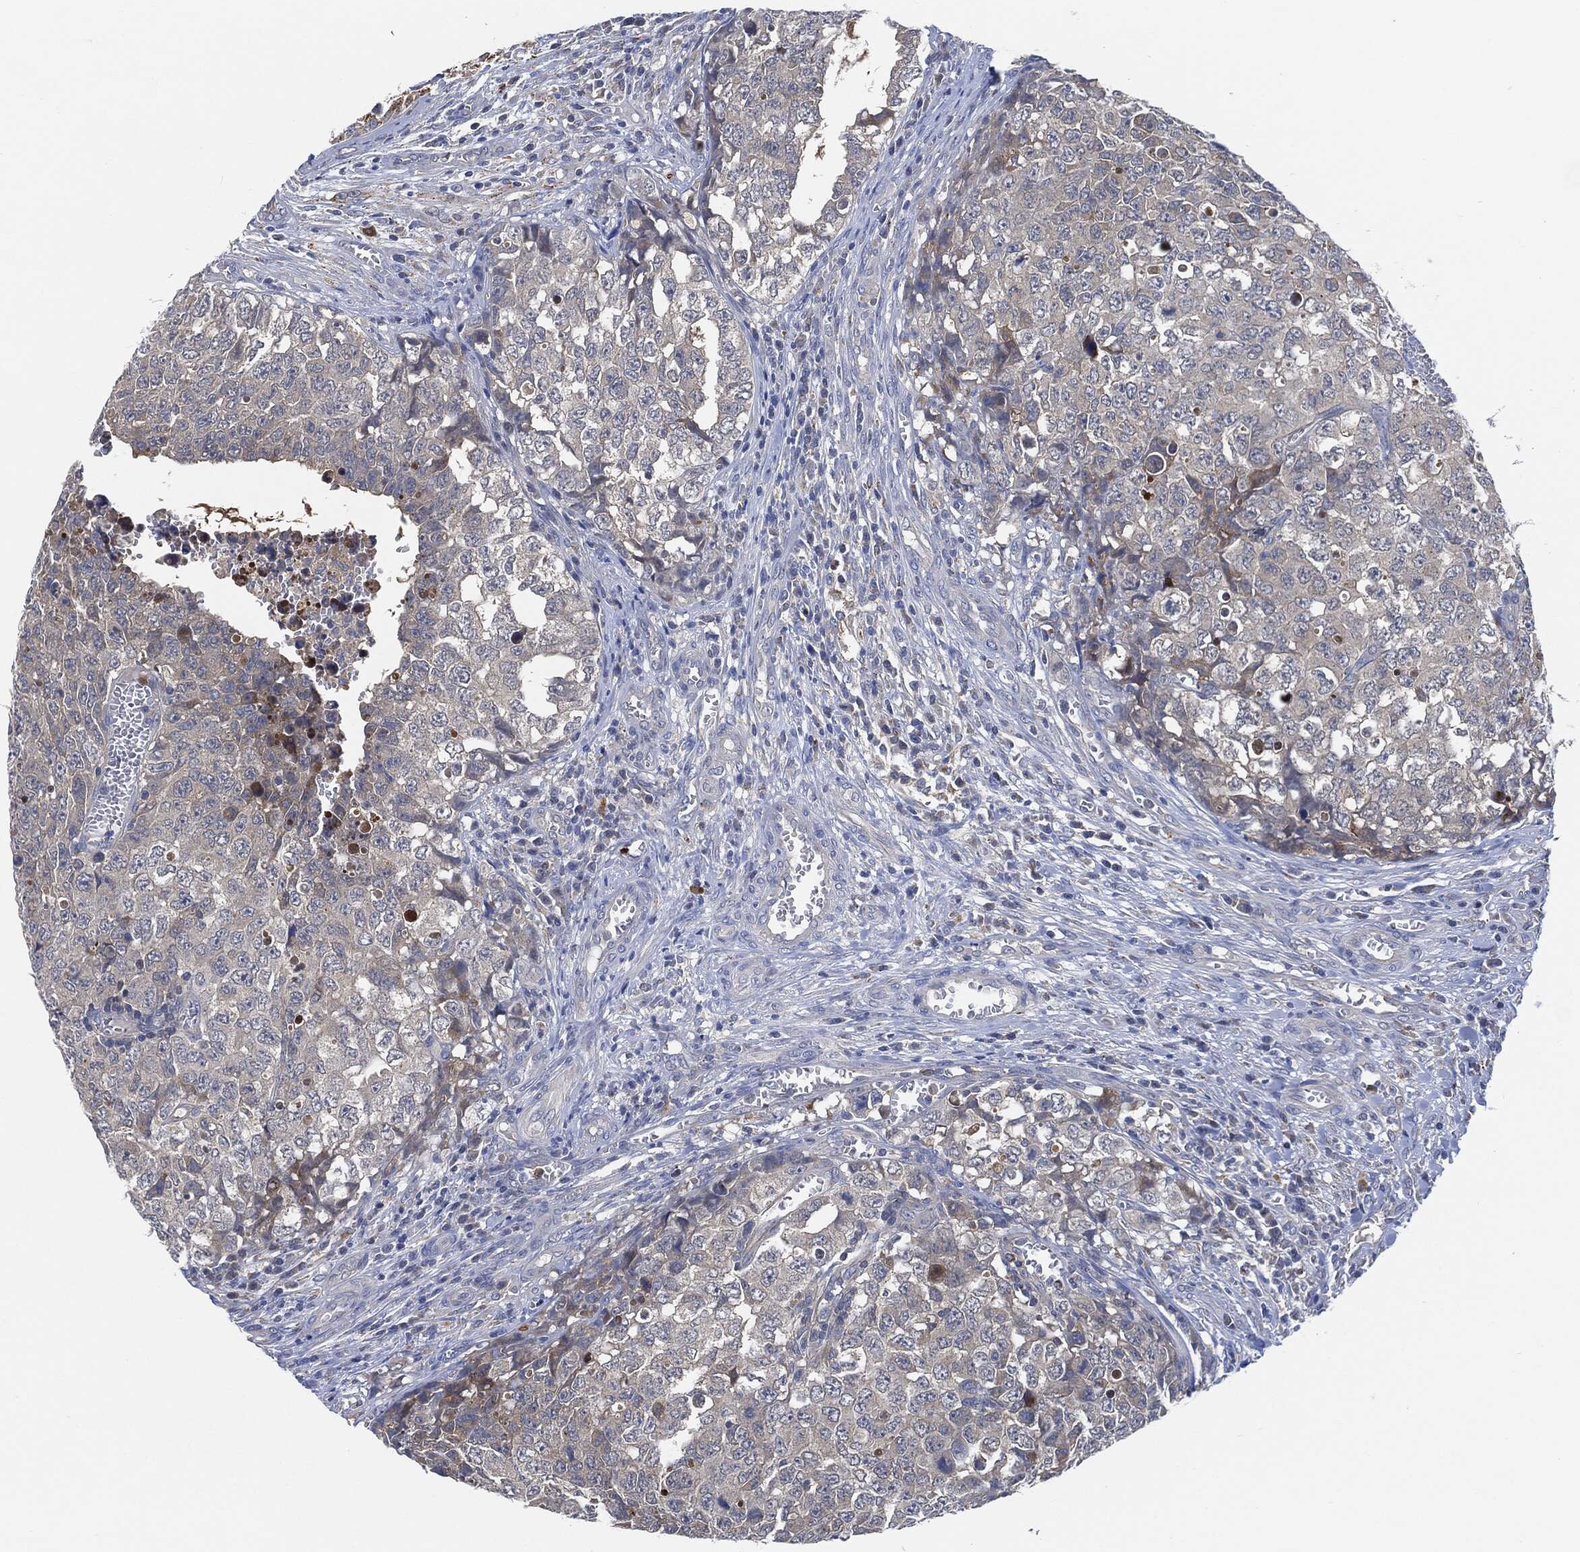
{"staining": {"intensity": "negative", "quantity": "none", "location": "none"}, "tissue": "testis cancer", "cell_type": "Tumor cells", "image_type": "cancer", "snomed": [{"axis": "morphology", "description": "Carcinoma, Embryonal, NOS"}, {"axis": "topography", "description": "Testis"}], "caption": "Immunohistochemistry image of human testis cancer (embryonal carcinoma) stained for a protein (brown), which demonstrates no staining in tumor cells.", "gene": "VSIG4", "patient": {"sex": "male", "age": 23}}